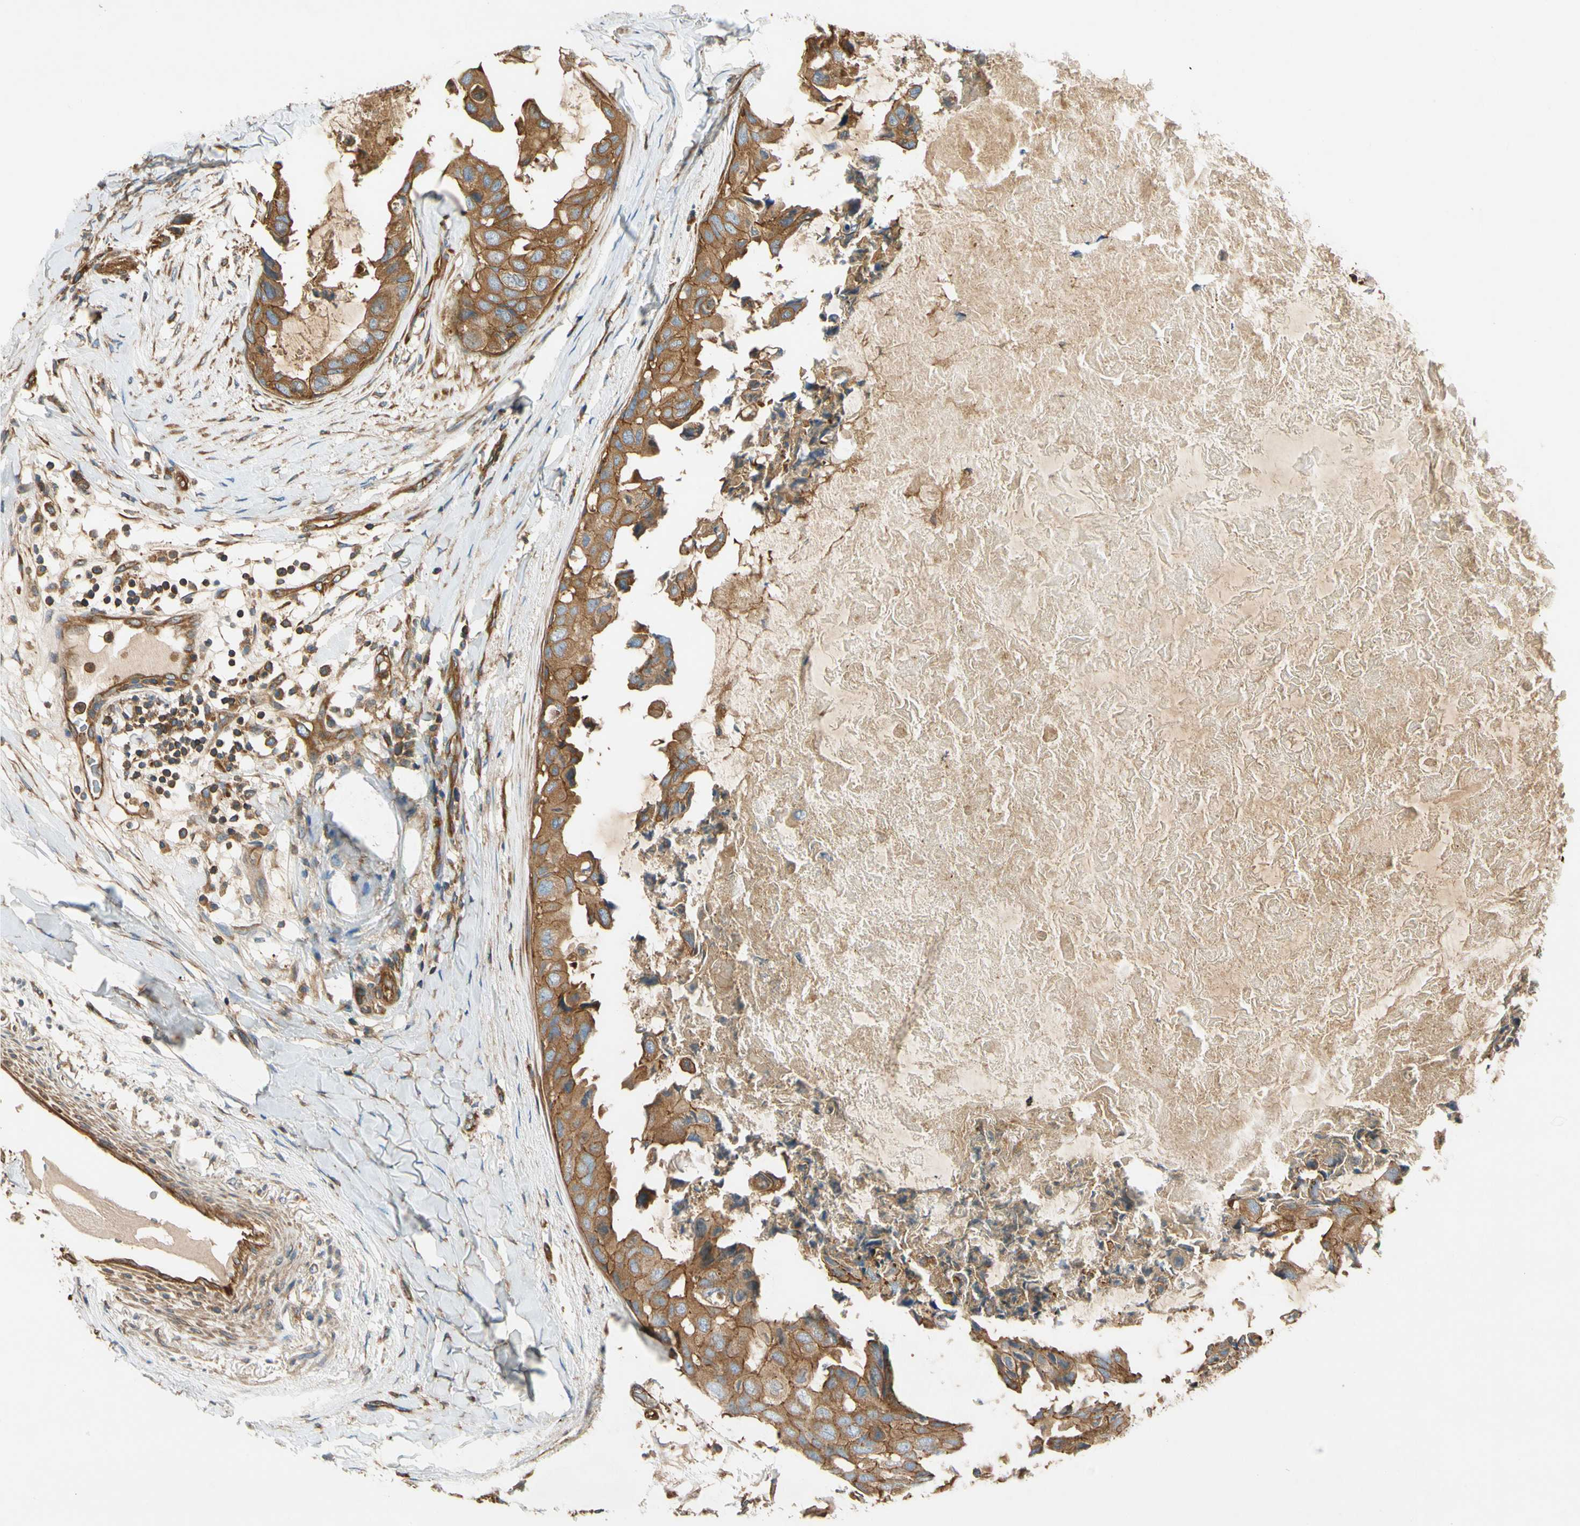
{"staining": {"intensity": "strong", "quantity": ">75%", "location": "cytoplasmic/membranous"}, "tissue": "breast cancer", "cell_type": "Tumor cells", "image_type": "cancer", "snomed": [{"axis": "morphology", "description": "Duct carcinoma"}, {"axis": "topography", "description": "Breast"}], "caption": "Breast infiltrating ductal carcinoma stained with DAB immunohistochemistry shows high levels of strong cytoplasmic/membranous expression in approximately >75% of tumor cells.", "gene": "TCP11L1", "patient": {"sex": "female", "age": 40}}